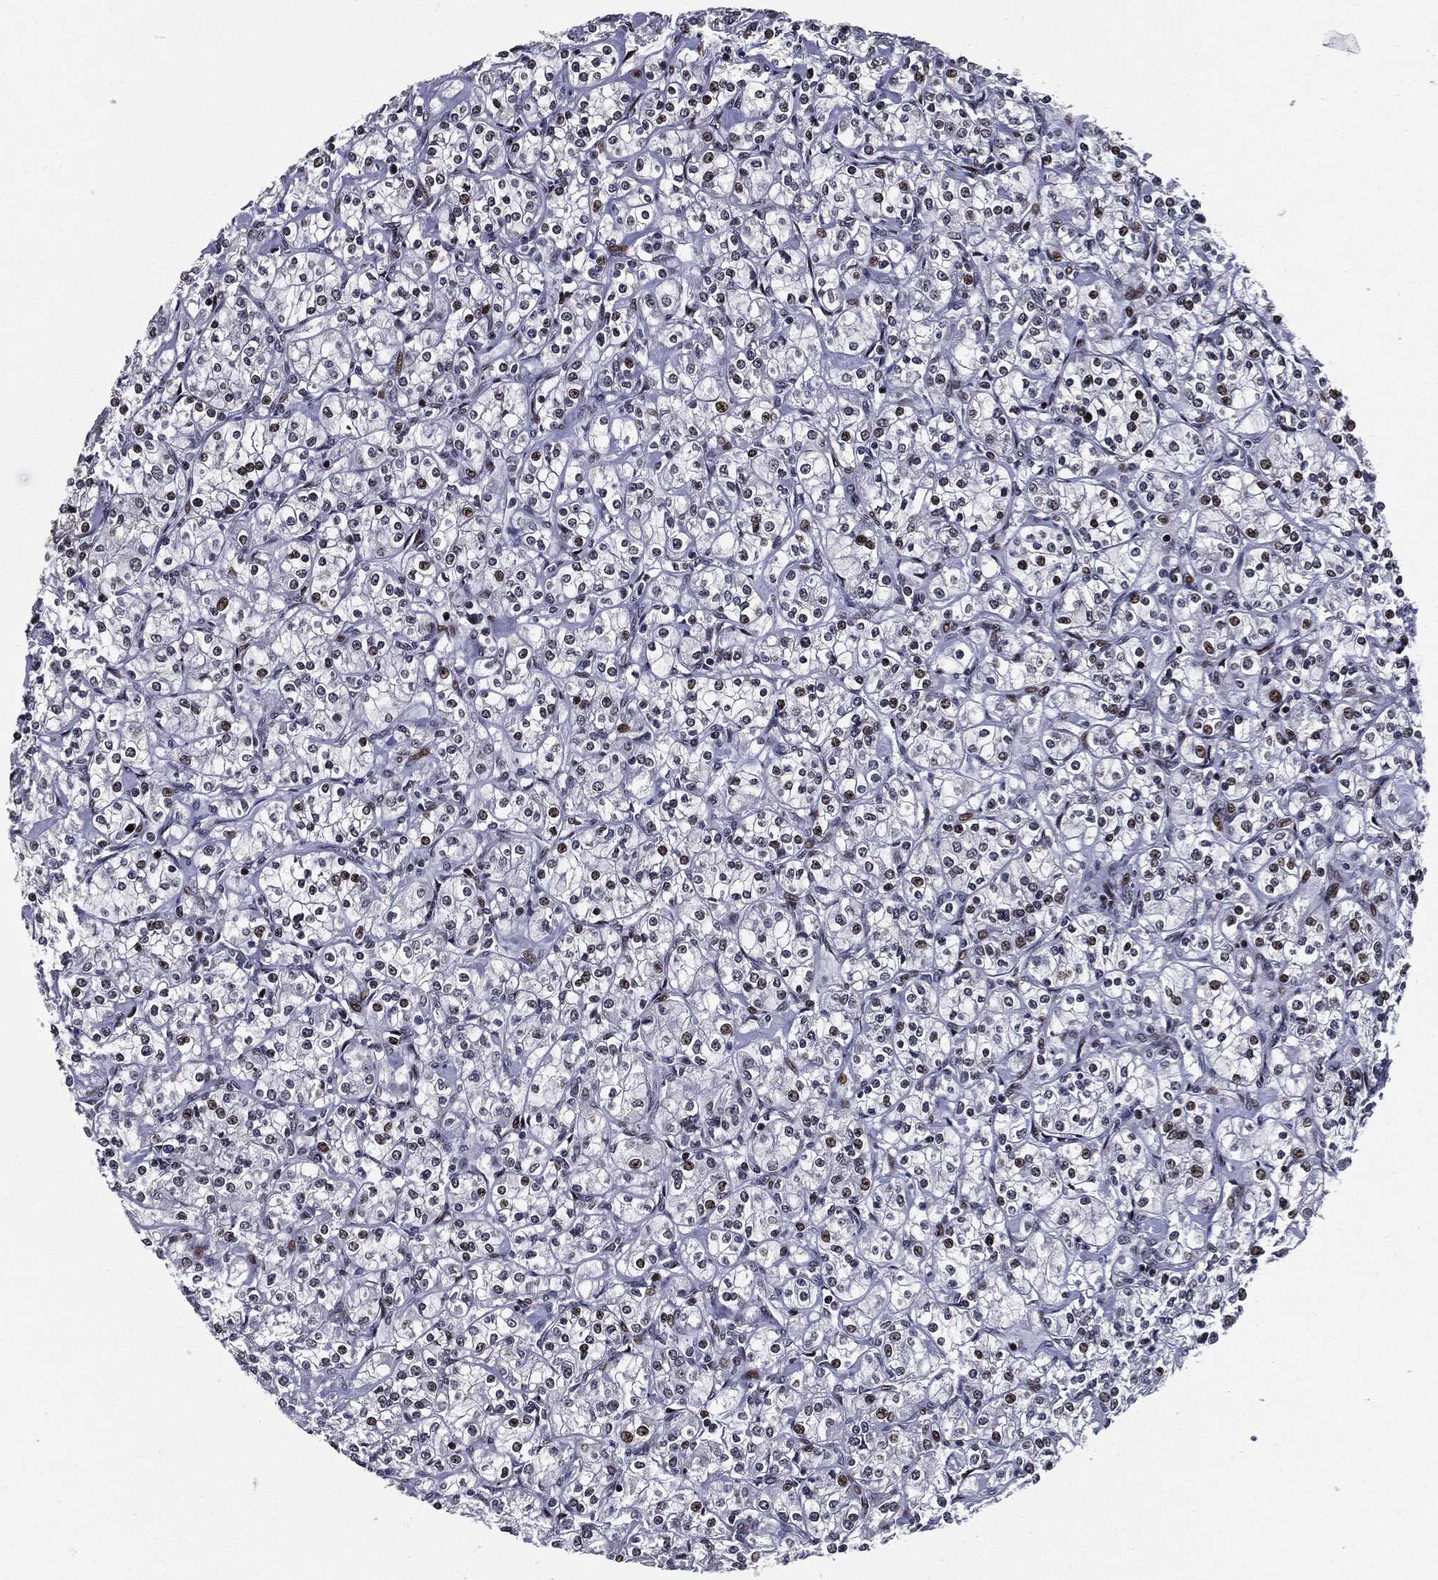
{"staining": {"intensity": "moderate", "quantity": "25%-75%", "location": "nuclear"}, "tissue": "renal cancer", "cell_type": "Tumor cells", "image_type": "cancer", "snomed": [{"axis": "morphology", "description": "Adenocarcinoma, NOS"}, {"axis": "topography", "description": "Kidney"}], "caption": "An immunohistochemistry photomicrograph of neoplastic tissue is shown. Protein staining in brown labels moderate nuclear positivity in renal cancer within tumor cells. (brown staining indicates protein expression, while blue staining denotes nuclei).", "gene": "ZFP91", "patient": {"sex": "male", "age": 77}}